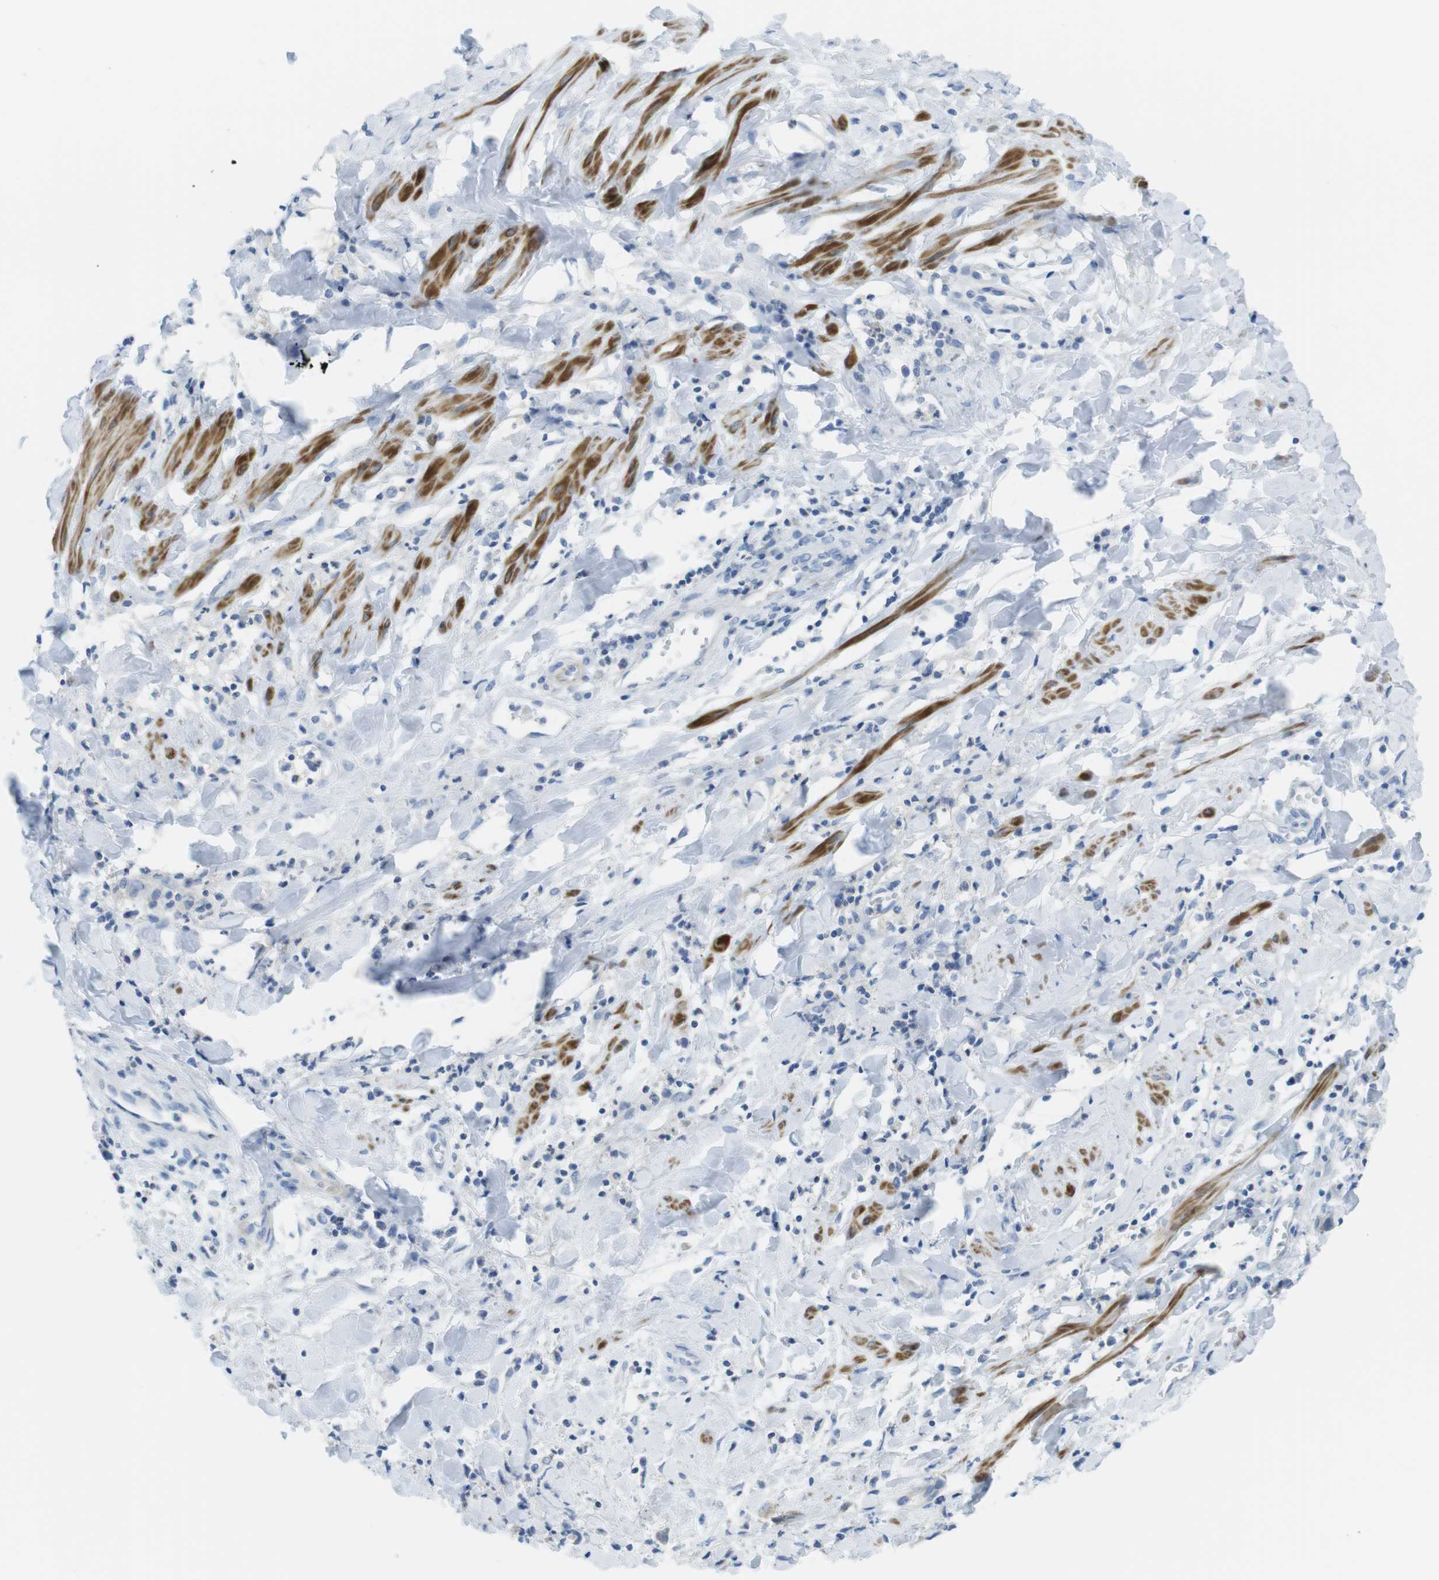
{"staining": {"intensity": "negative", "quantity": "none", "location": "none"}, "tissue": "cervical cancer", "cell_type": "Tumor cells", "image_type": "cancer", "snomed": [{"axis": "morphology", "description": "Adenocarcinoma, NOS"}, {"axis": "topography", "description": "Cervix"}], "caption": "This is an immunohistochemistry photomicrograph of cervical cancer (adenocarcinoma). There is no positivity in tumor cells.", "gene": "ASIC5", "patient": {"sex": "female", "age": 44}}